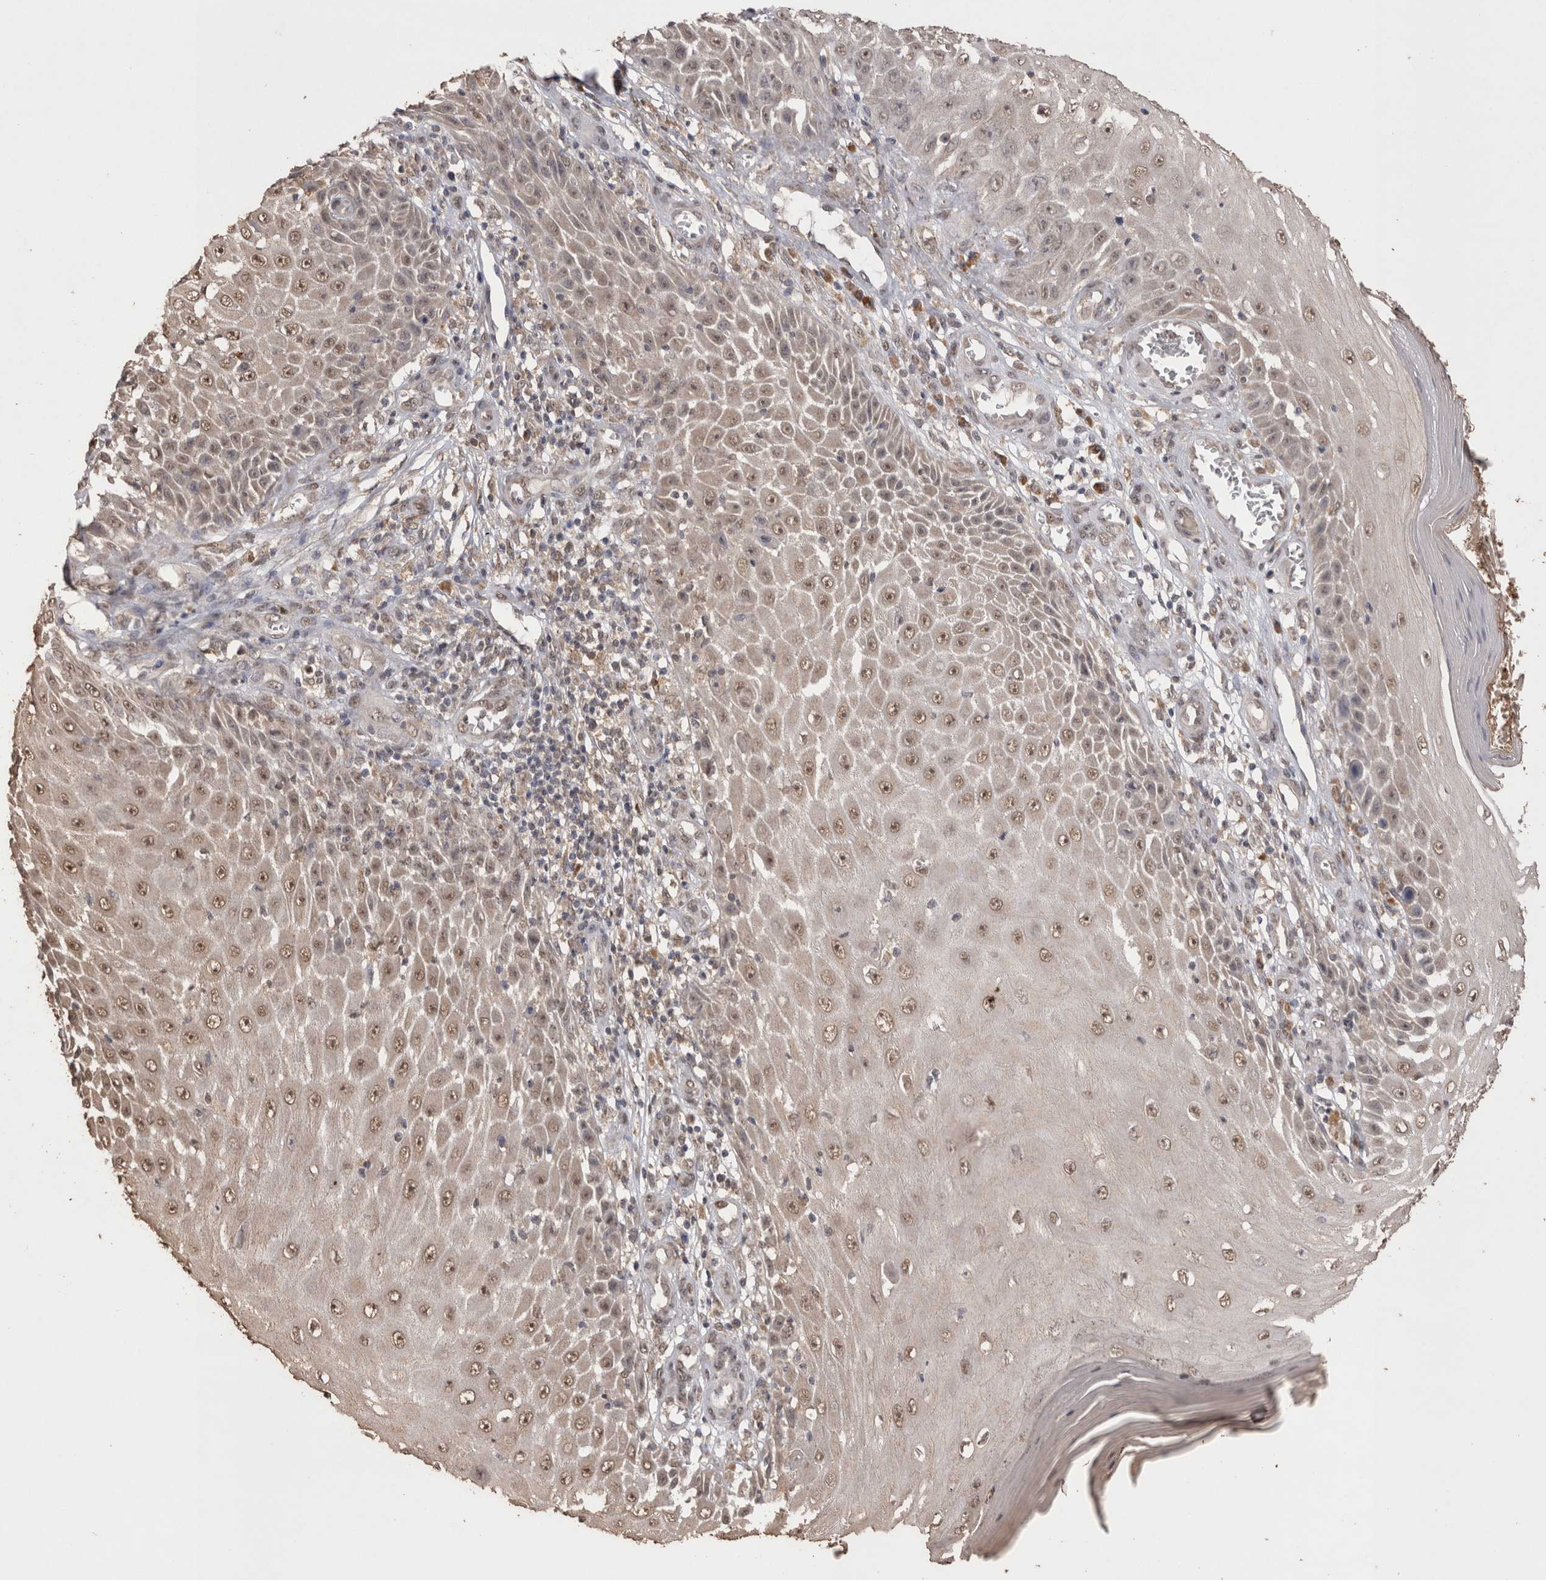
{"staining": {"intensity": "weak", "quantity": ">75%", "location": "nuclear"}, "tissue": "skin cancer", "cell_type": "Tumor cells", "image_type": "cancer", "snomed": [{"axis": "morphology", "description": "Squamous cell carcinoma, NOS"}, {"axis": "topography", "description": "Skin"}], "caption": "Immunohistochemical staining of skin cancer displays low levels of weak nuclear protein positivity in approximately >75% of tumor cells.", "gene": "GRK5", "patient": {"sex": "female", "age": 73}}